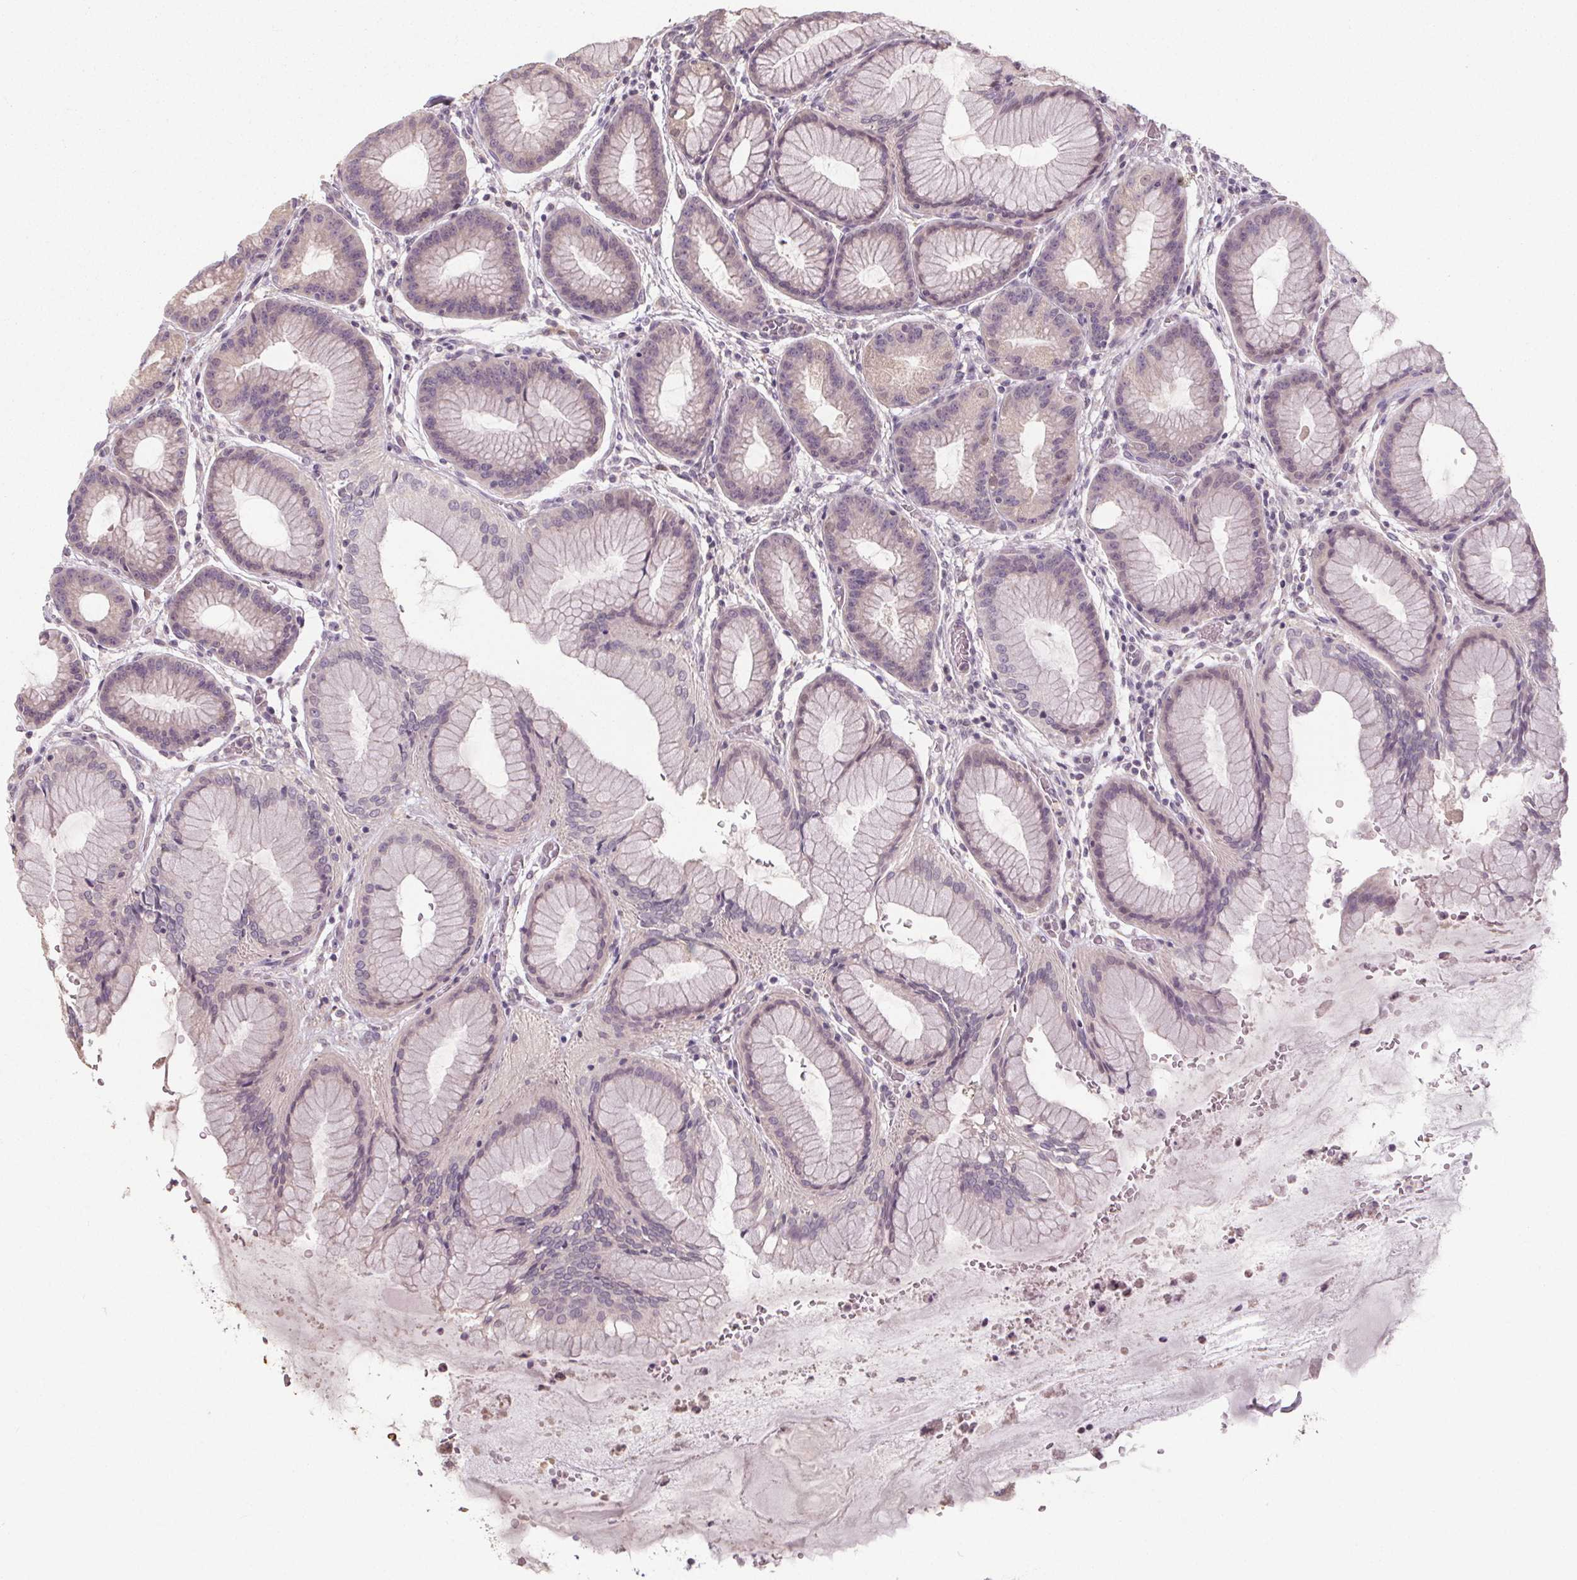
{"staining": {"intensity": "negative", "quantity": "none", "location": "none"}, "tissue": "stomach", "cell_type": "Glandular cells", "image_type": "normal", "snomed": [{"axis": "morphology", "description": "Normal tissue, NOS"}, {"axis": "topography", "description": "Stomach, upper"}, {"axis": "topography", "description": "Stomach"}], "caption": "This histopathology image is of benign stomach stained with IHC to label a protein in brown with the nuclei are counter-stained blue. There is no expression in glandular cells. (IHC, brightfield microscopy, high magnification).", "gene": "SLC26A2", "patient": {"sex": "male", "age": 48}}